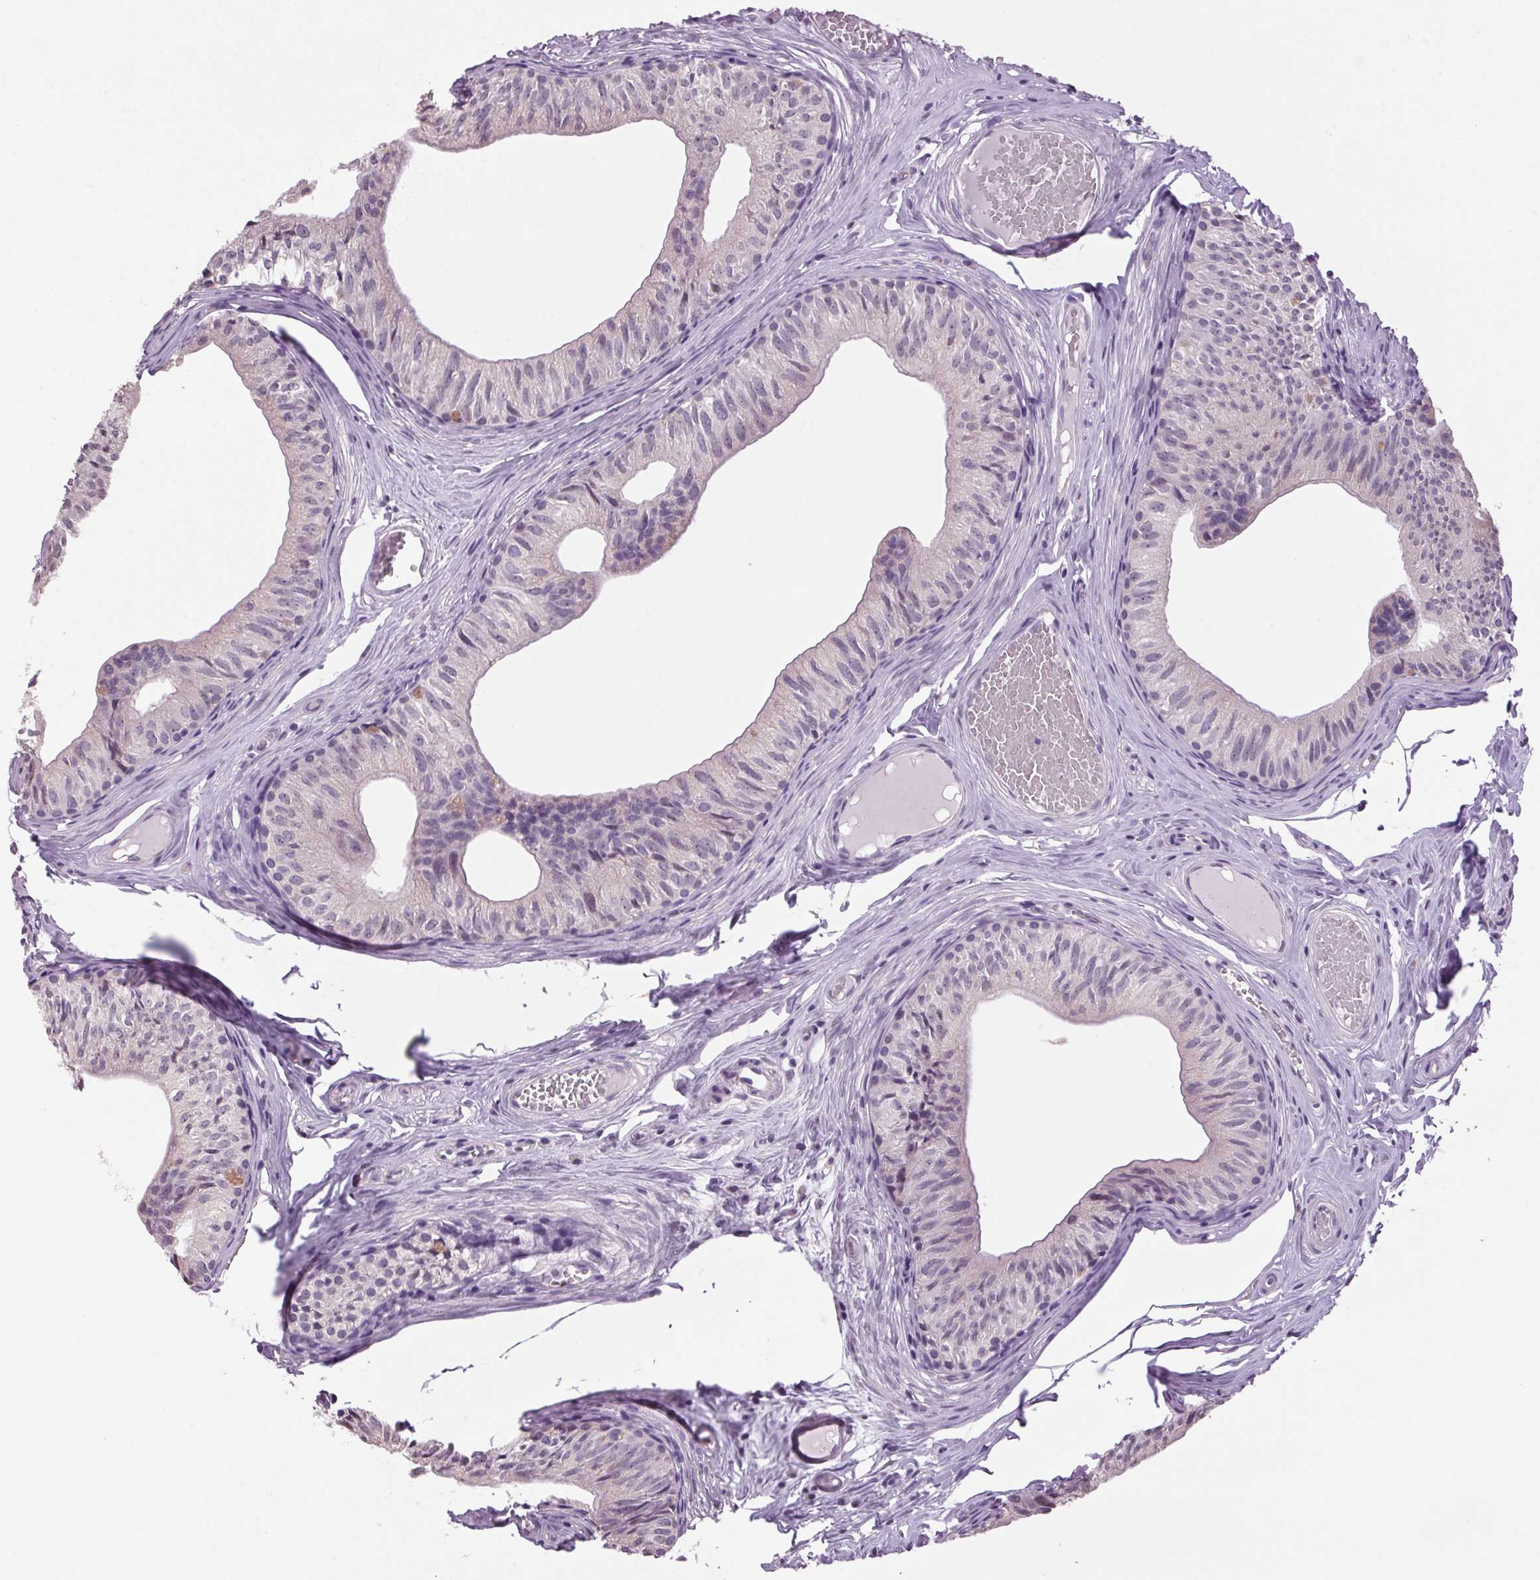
{"staining": {"intensity": "negative", "quantity": "none", "location": "none"}, "tissue": "epididymis", "cell_type": "Glandular cells", "image_type": "normal", "snomed": [{"axis": "morphology", "description": "Normal tissue, NOS"}, {"axis": "topography", "description": "Epididymis"}], "caption": "This is a histopathology image of IHC staining of unremarkable epididymis, which shows no staining in glandular cells.", "gene": "VWA3B", "patient": {"sex": "male", "age": 25}}